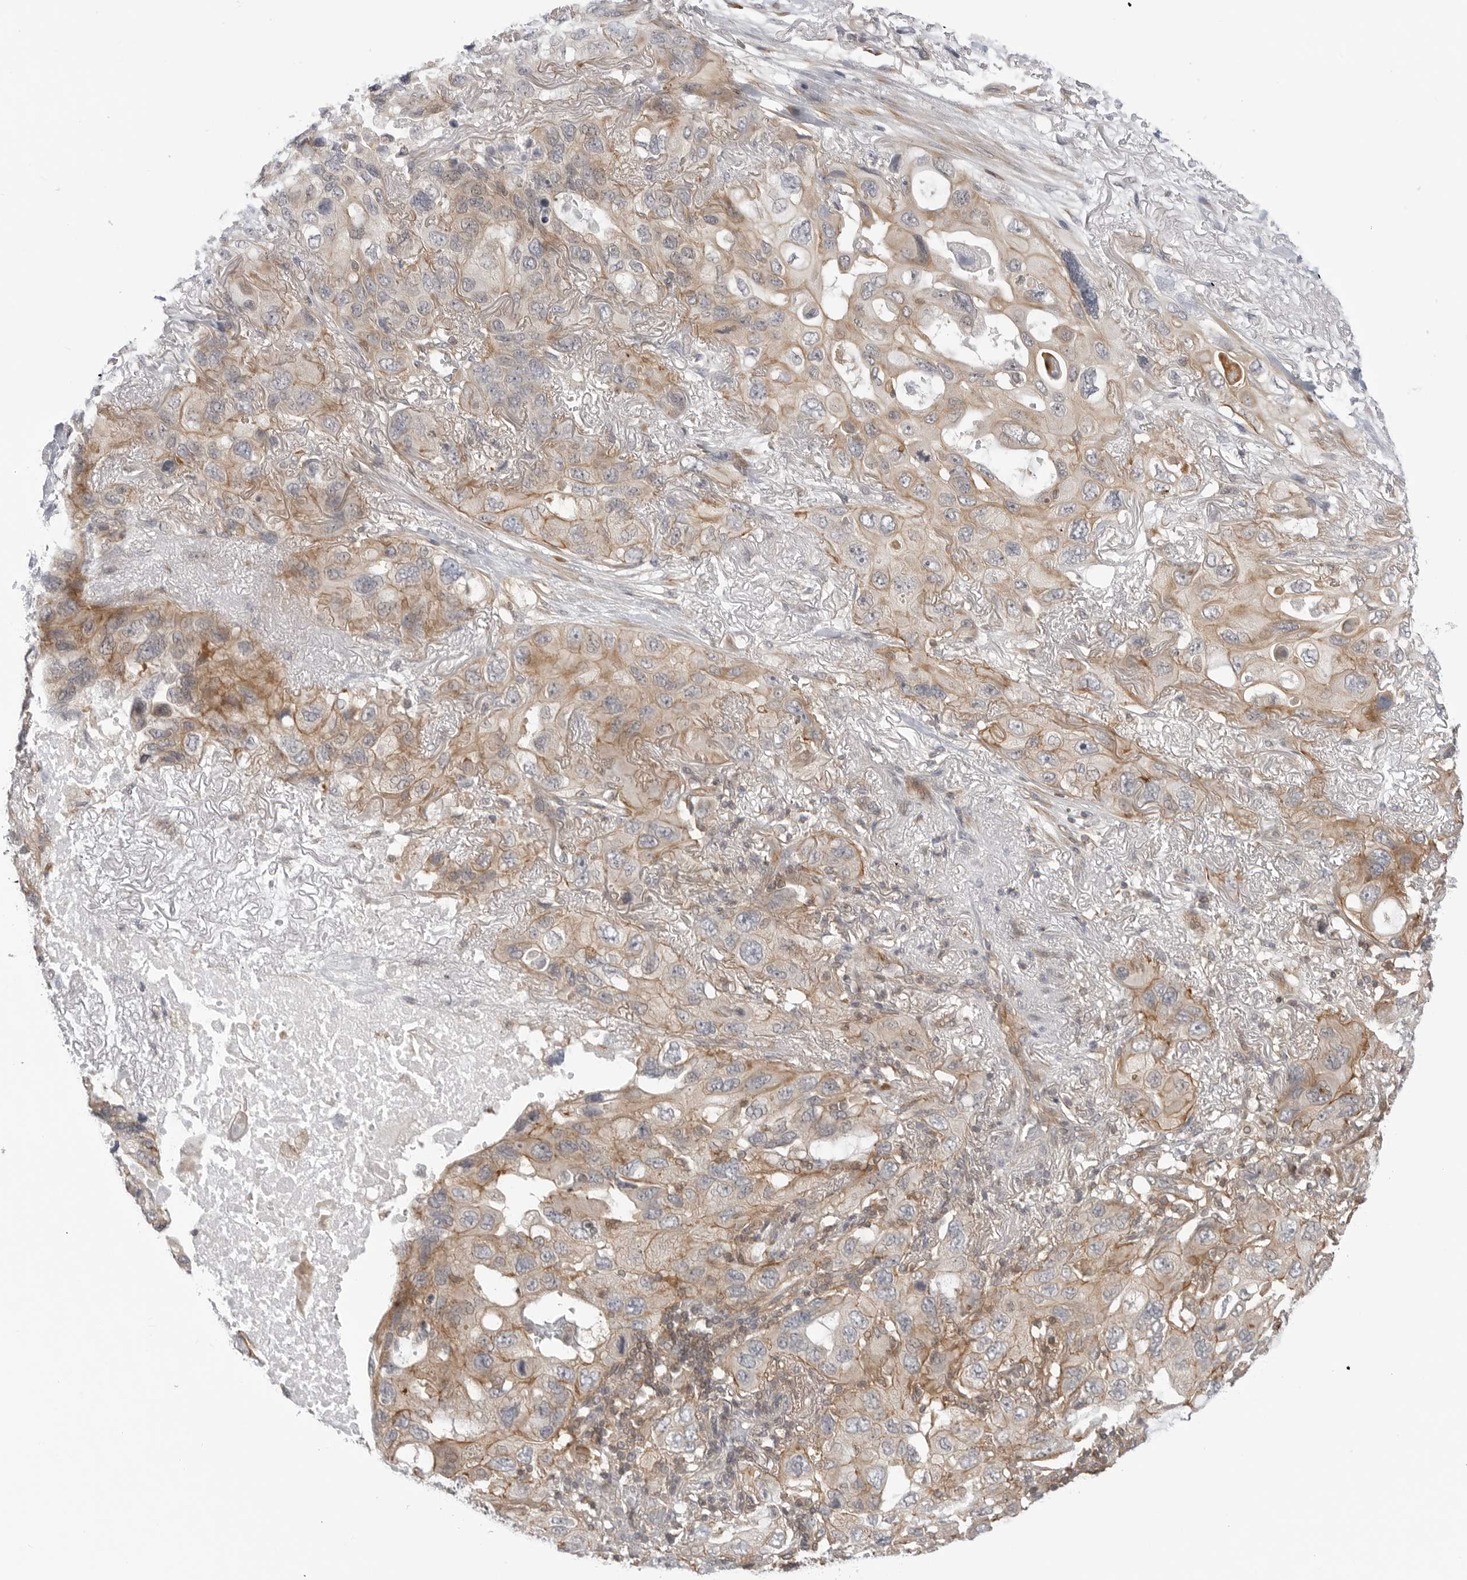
{"staining": {"intensity": "weak", "quantity": ">75%", "location": "cytoplasmic/membranous"}, "tissue": "lung cancer", "cell_type": "Tumor cells", "image_type": "cancer", "snomed": [{"axis": "morphology", "description": "Squamous cell carcinoma, NOS"}, {"axis": "topography", "description": "Lung"}], "caption": "Protein staining of lung cancer tissue shows weak cytoplasmic/membranous expression in about >75% of tumor cells.", "gene": "STXBP3", "patient": {"sex": "female", "age": 73}}